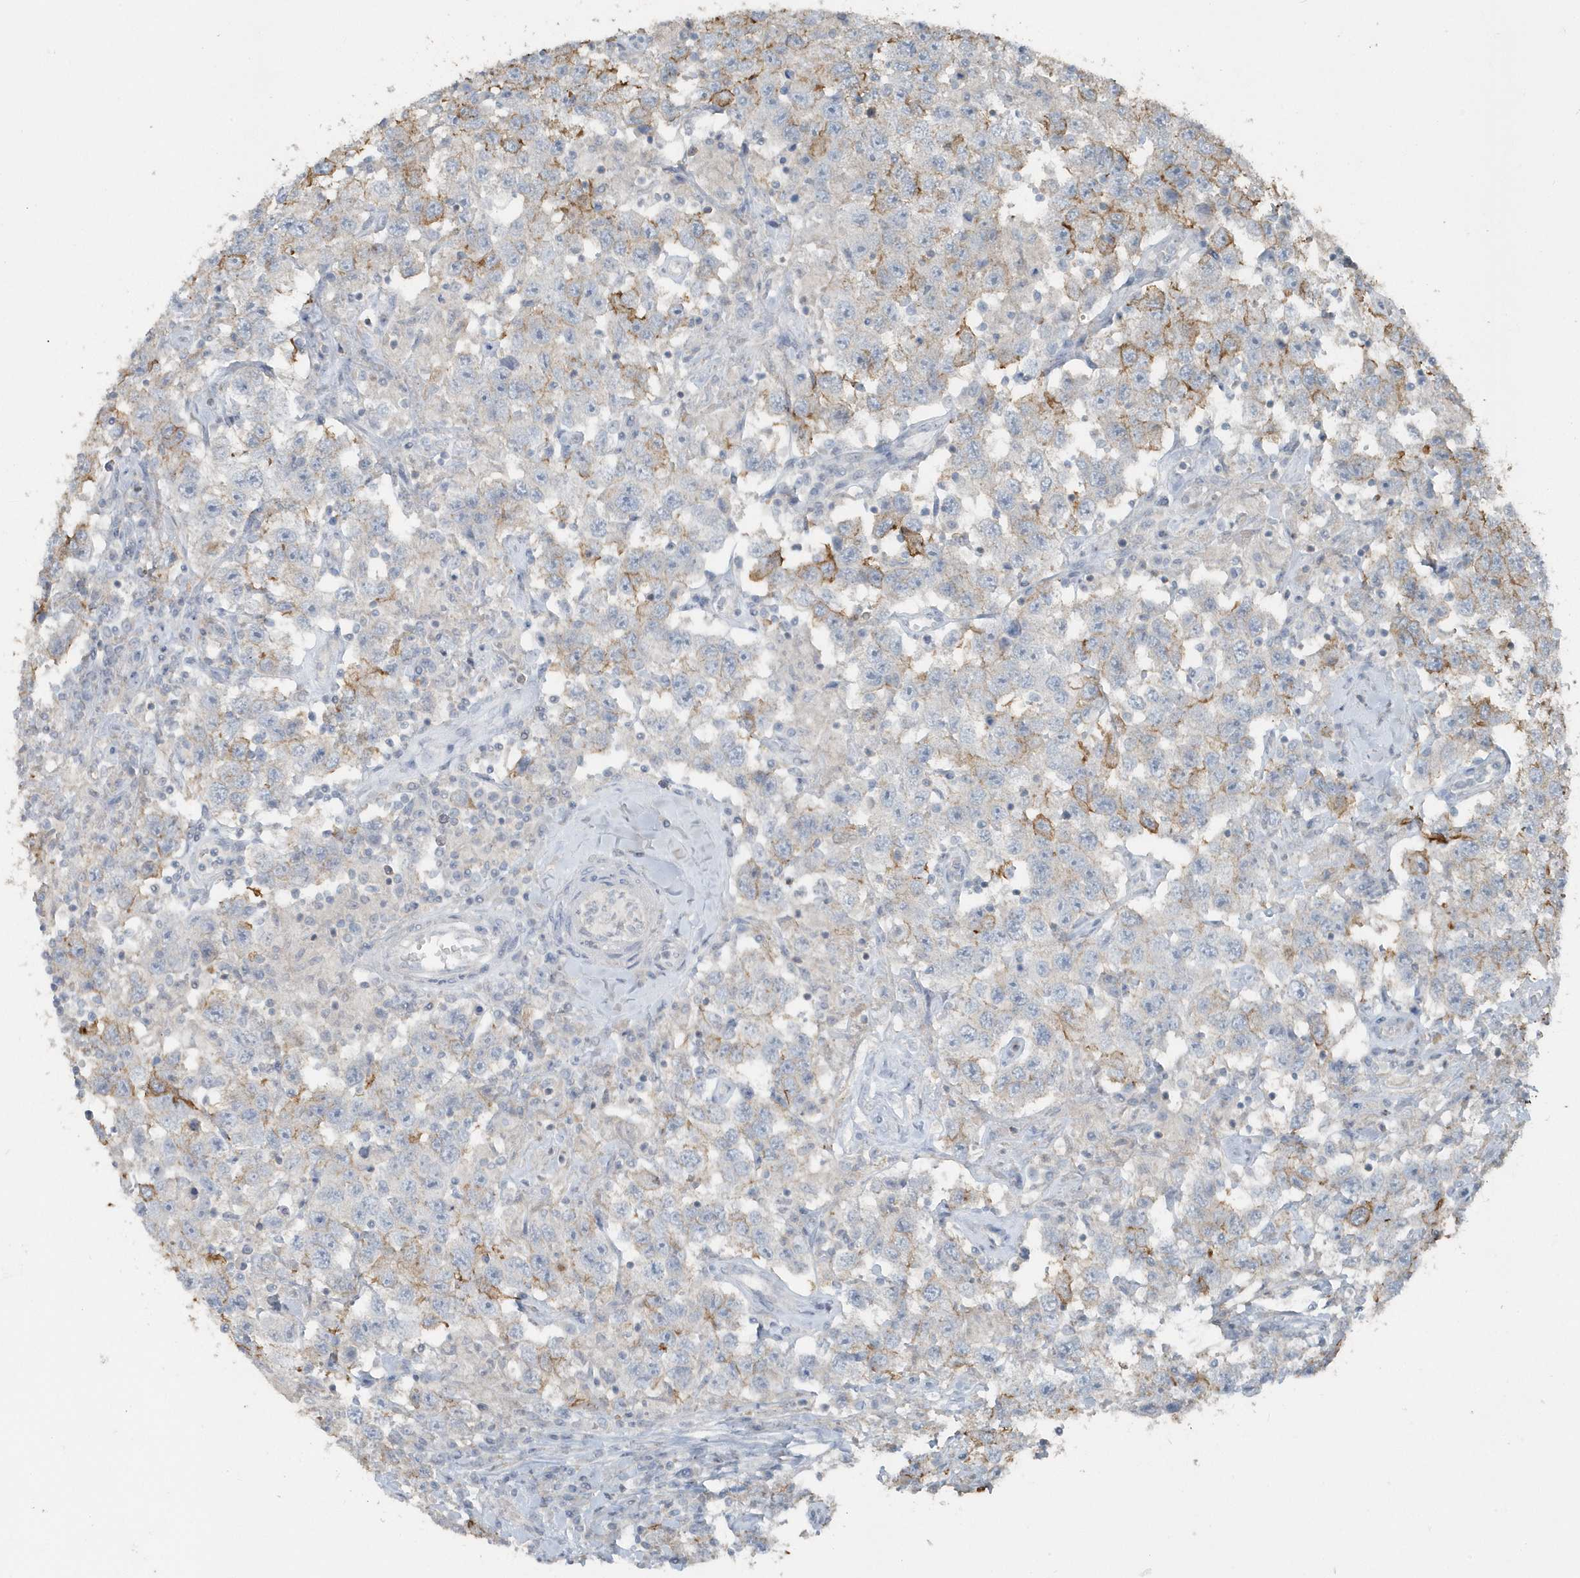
{"staining": {"intensity": "moderate", "quantity": "<25%", "location": "cytoplasmic/membranous"}, "tissue": "testis cancer", "cell_type": "Tumor cells", "image_type": "cancer", "snomed": [{"axis": "morphology", "description": "Seminoma, NOS"}, {"axis": "topography", "description": "Testis"}], "caption": "A low amount of moderate cytoplasmic/membranous expression is appreciated in about <25% of tumor cells in testis cancer (seminoma) tissue.", "gene": "ACTC1", "patient": {"sex": "male", "age": 41}}